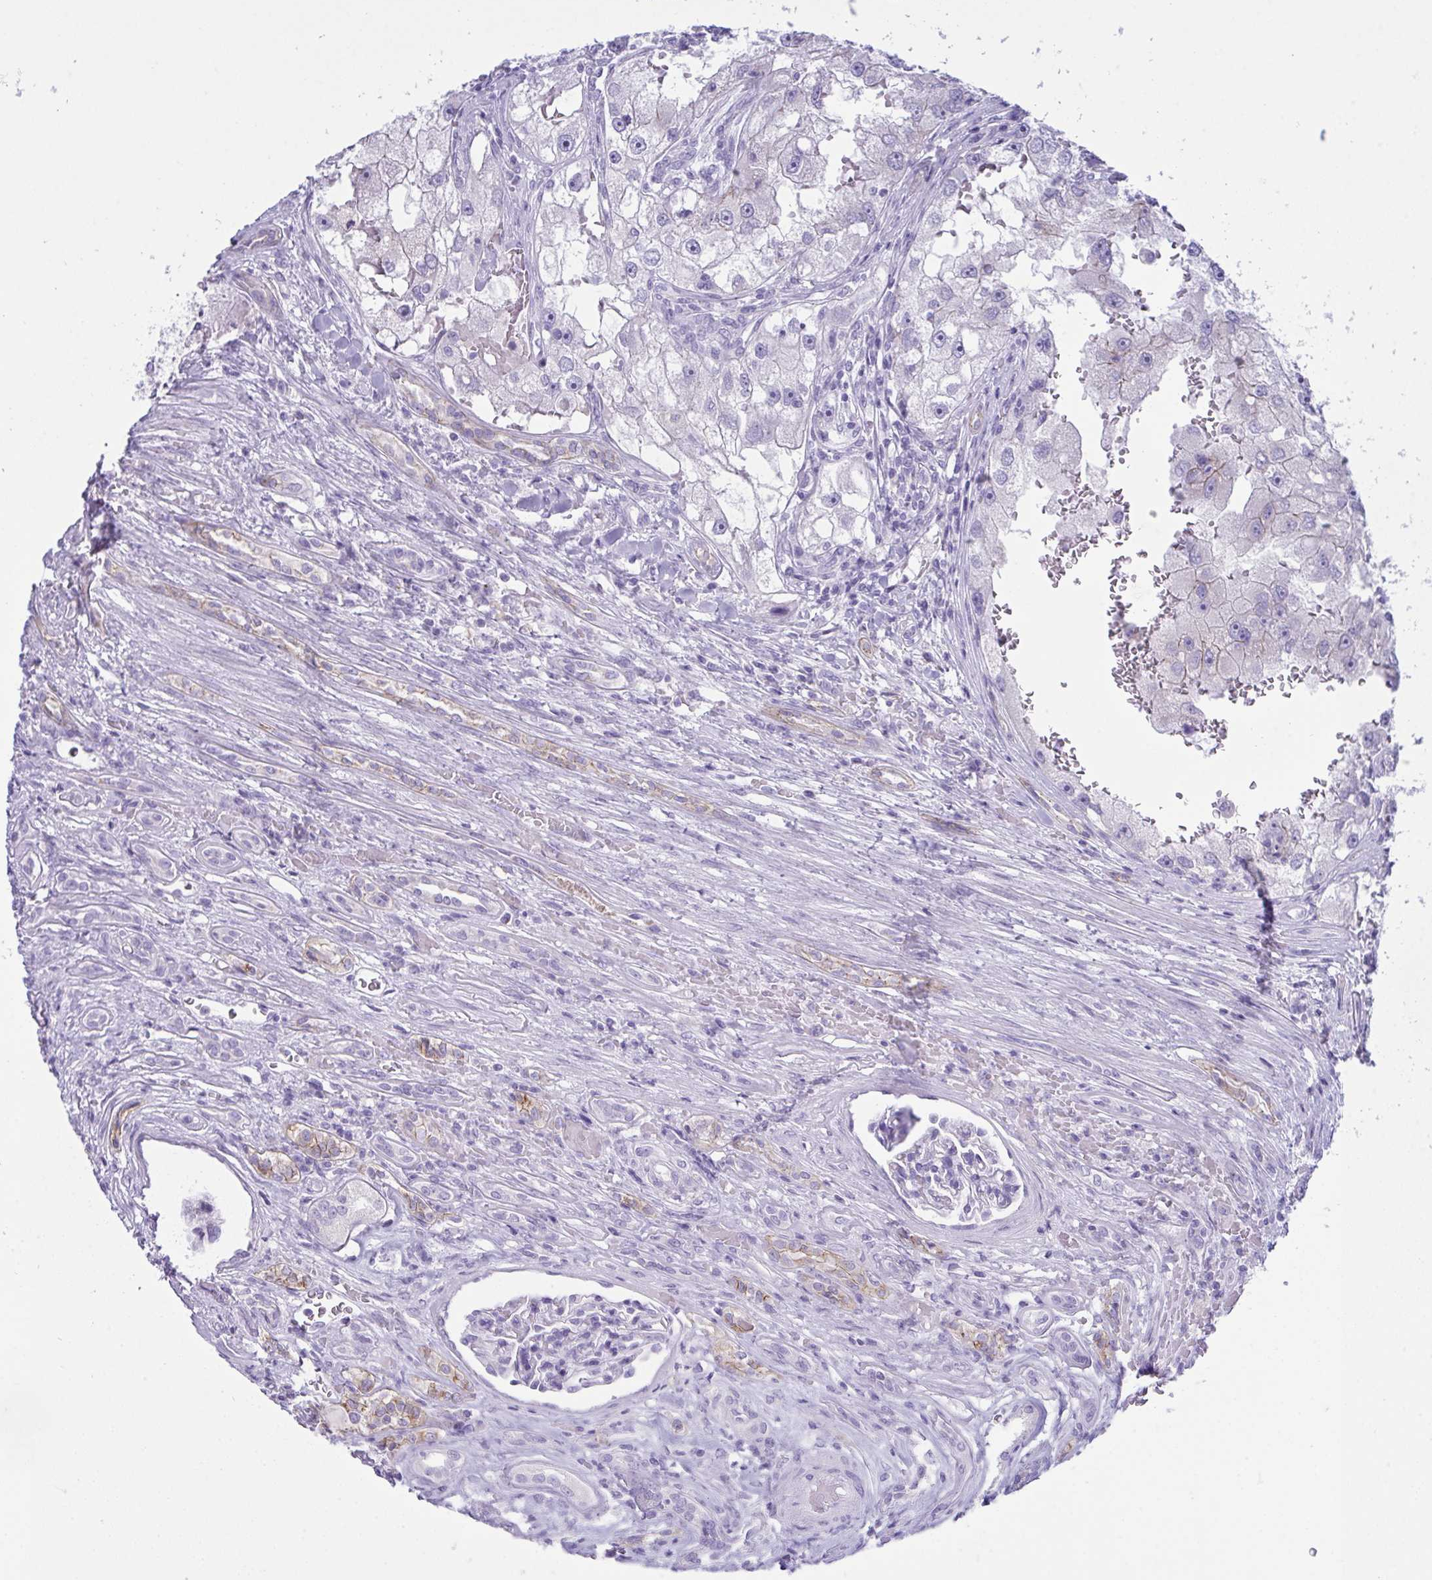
{"staining": {"intensity": "negative", "quantity": "none", "location": "none"}, "tissue": "renal cancer", "cell_type": "Tumor cells", "image_type": "cancer", "snomed": [{"axis": "morphology", "description": "Adenocarcinoma, NOS"}, {"axis": "topography", "description": "Kidney"}], "caption": "Tumor cells are negative for protein expression in human renal cancer.", "gene": "GLB1L2", "patient": {"sex": "male", "age": 63}}